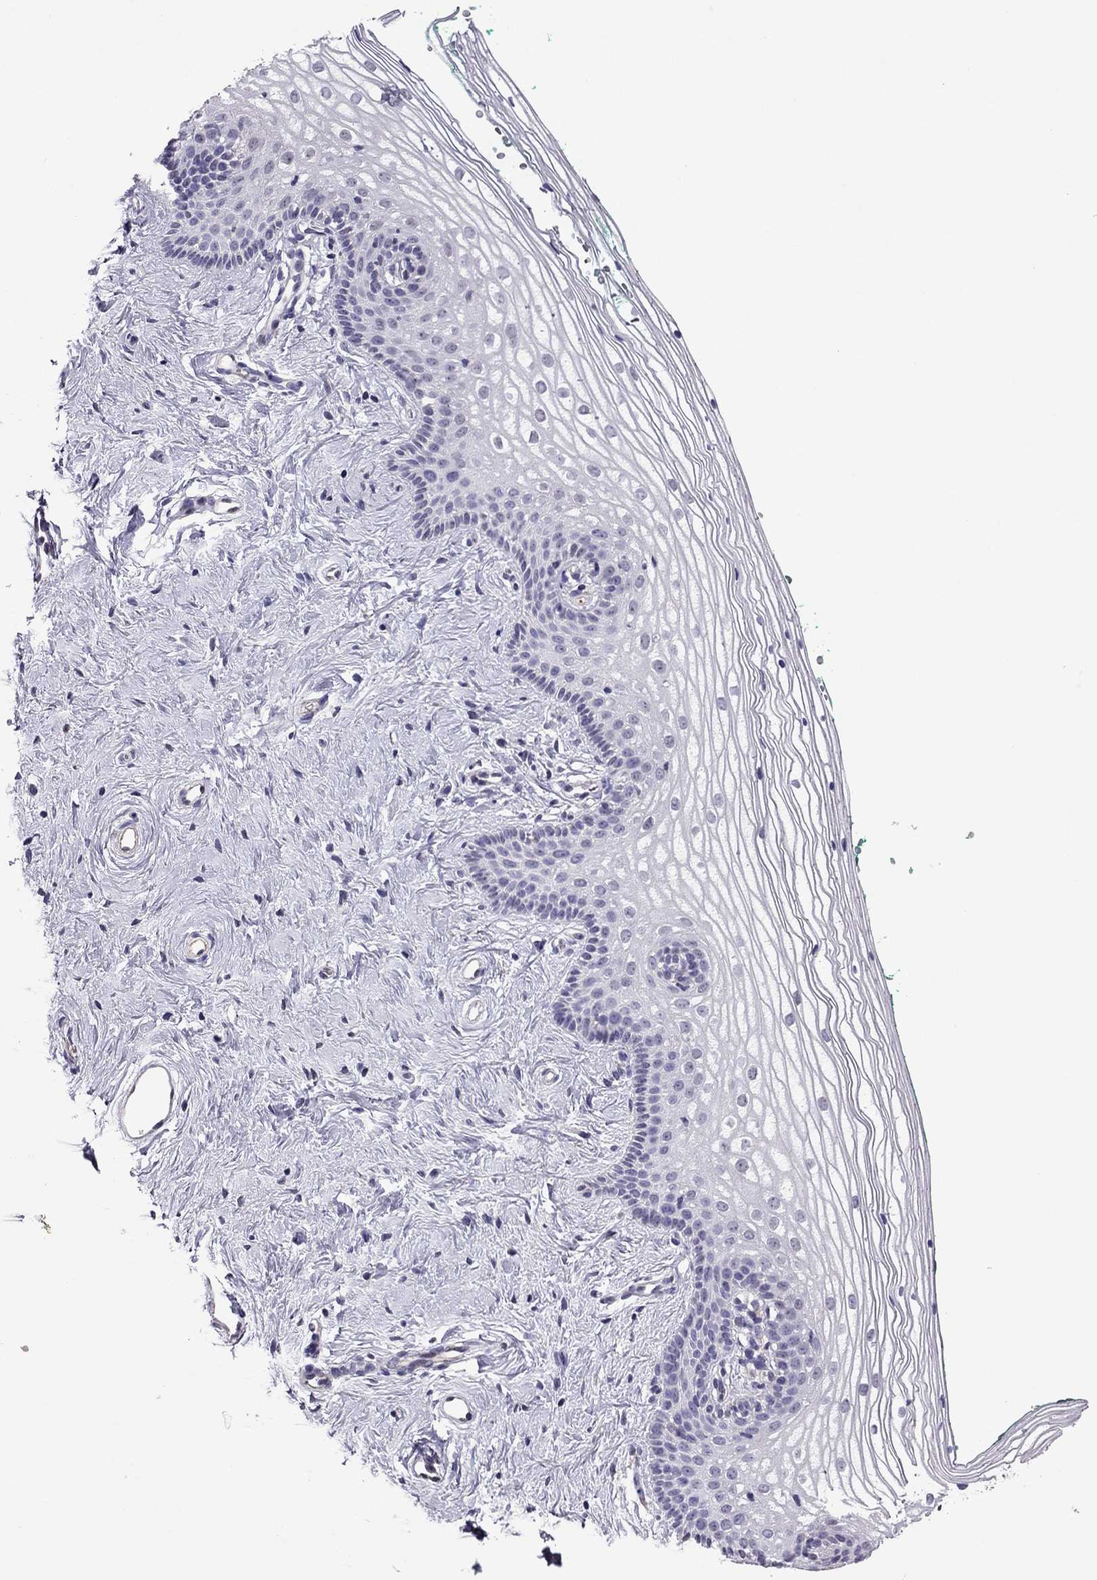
{"staining": {"intensity": "negative", "quantity": "none", "location": "none"}, "tissue": "vagina", "cell_type": "Squamous epithelial cells", "image_type": "normal", "snomed": [{"axis": "morphology", "description": "Normal tissue, NOS"}, {"axis": "topography", "description": "Vagina"}], "caption": "A high-resolution histopathology image shows immunohistochemistry staining of unremarkable vagina, which displays no significant positivity in squamous epithelial cells.", "gene": "SLC16A8", "patient": {"sex": "female", "age": 36}}